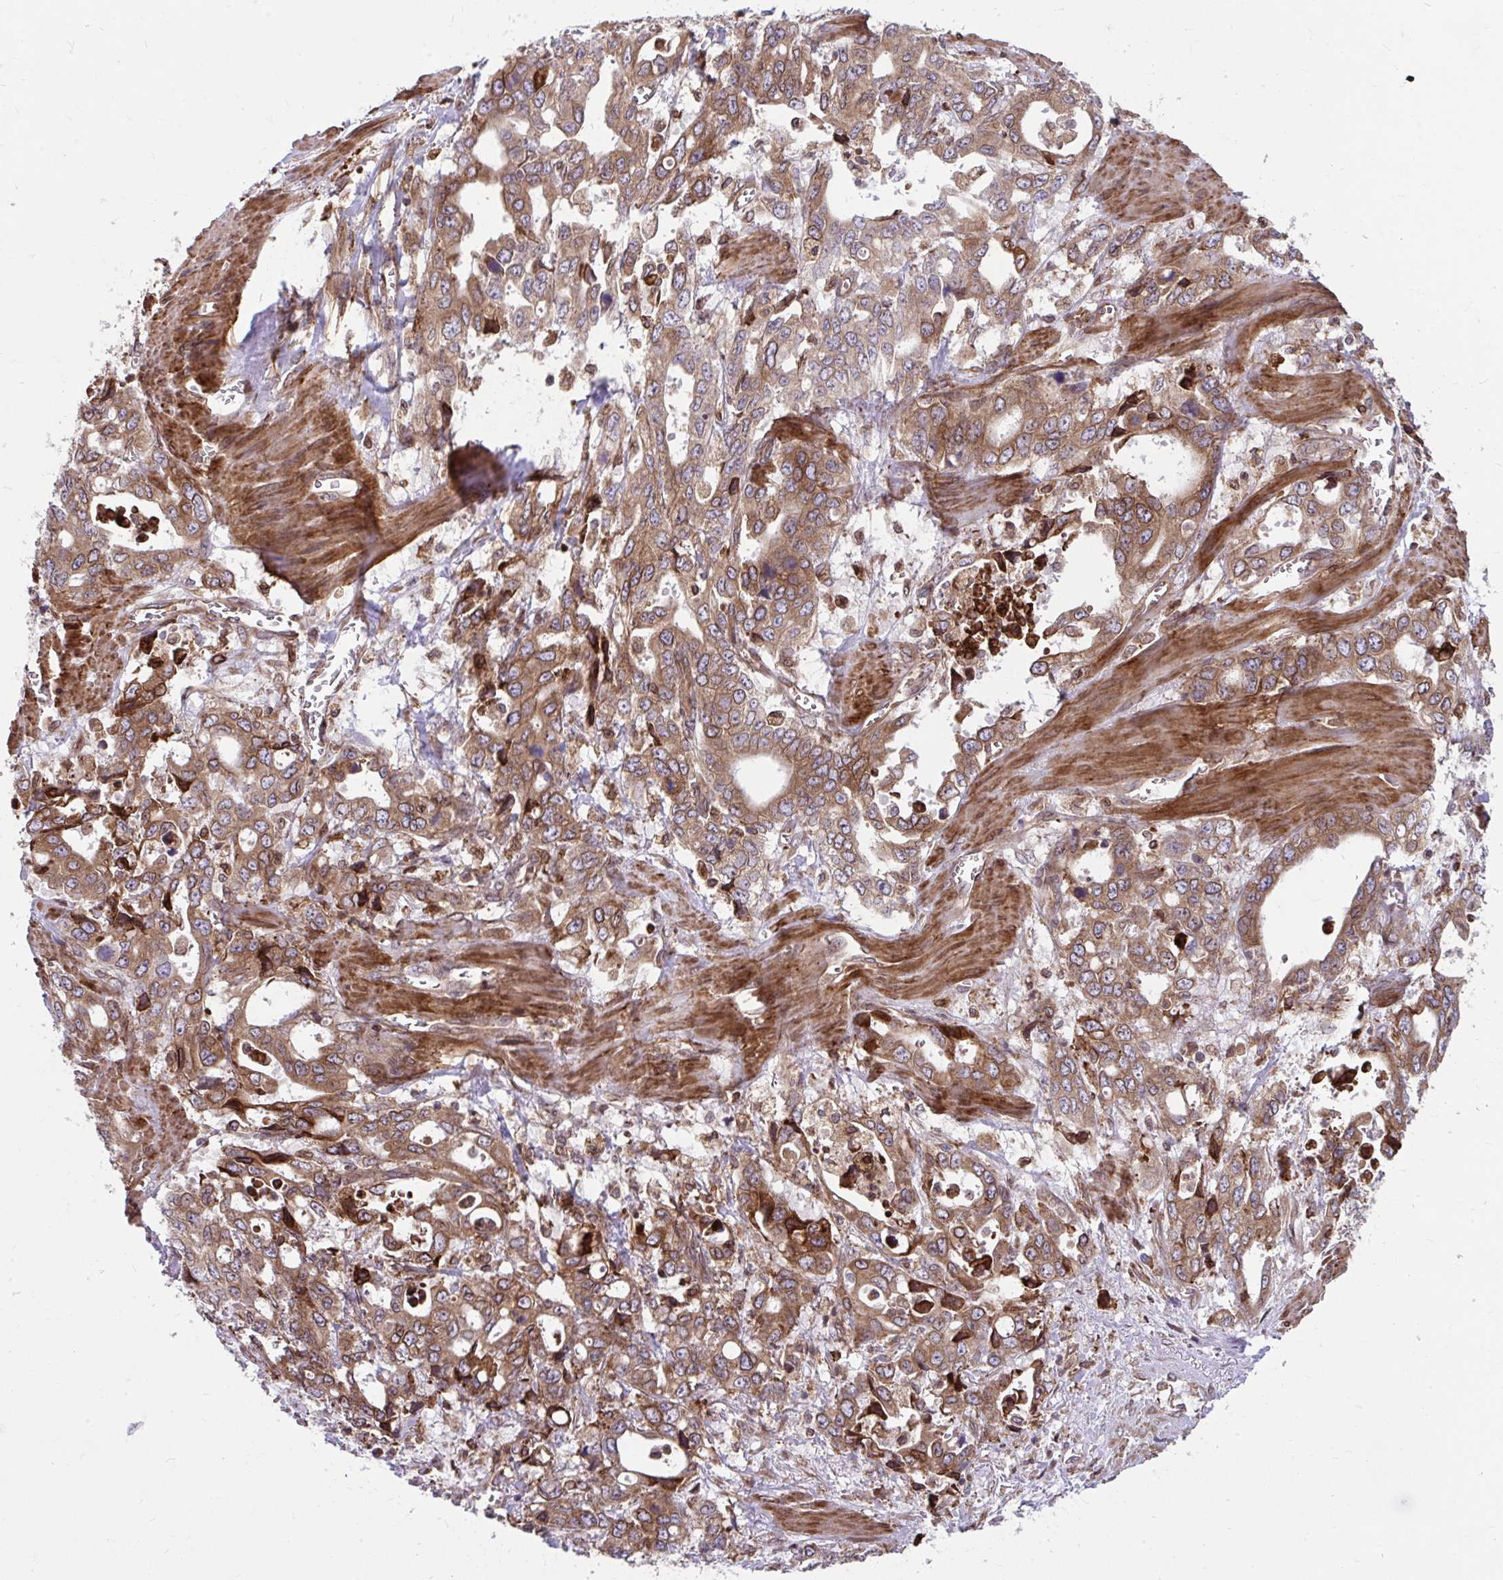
{"staining": {"intensity": "moderate", "quantity": ">75%", "location": "cytoplasmic/membranous"}, "tissue": "stomach cancer", "cell_type": "Tumor cells", "image_type": "cancer", "snomed": [{"axis": "morphology", "description": "Adenocarcinoma, NOS"}, {"axis": "topography", "description": "Stomach, upper"}], "caption": "Protein expression analysis of stomach cancer (adenocarcinoma) reveals moderate cytoplasmic/membranous staining in about >75% of tumor cells. Immunohistochemistry stains the protein of interest in brown and the nuclei are stained blue.", "gene": "STIM2", "patient": {"sex": "male", "age": 74}}